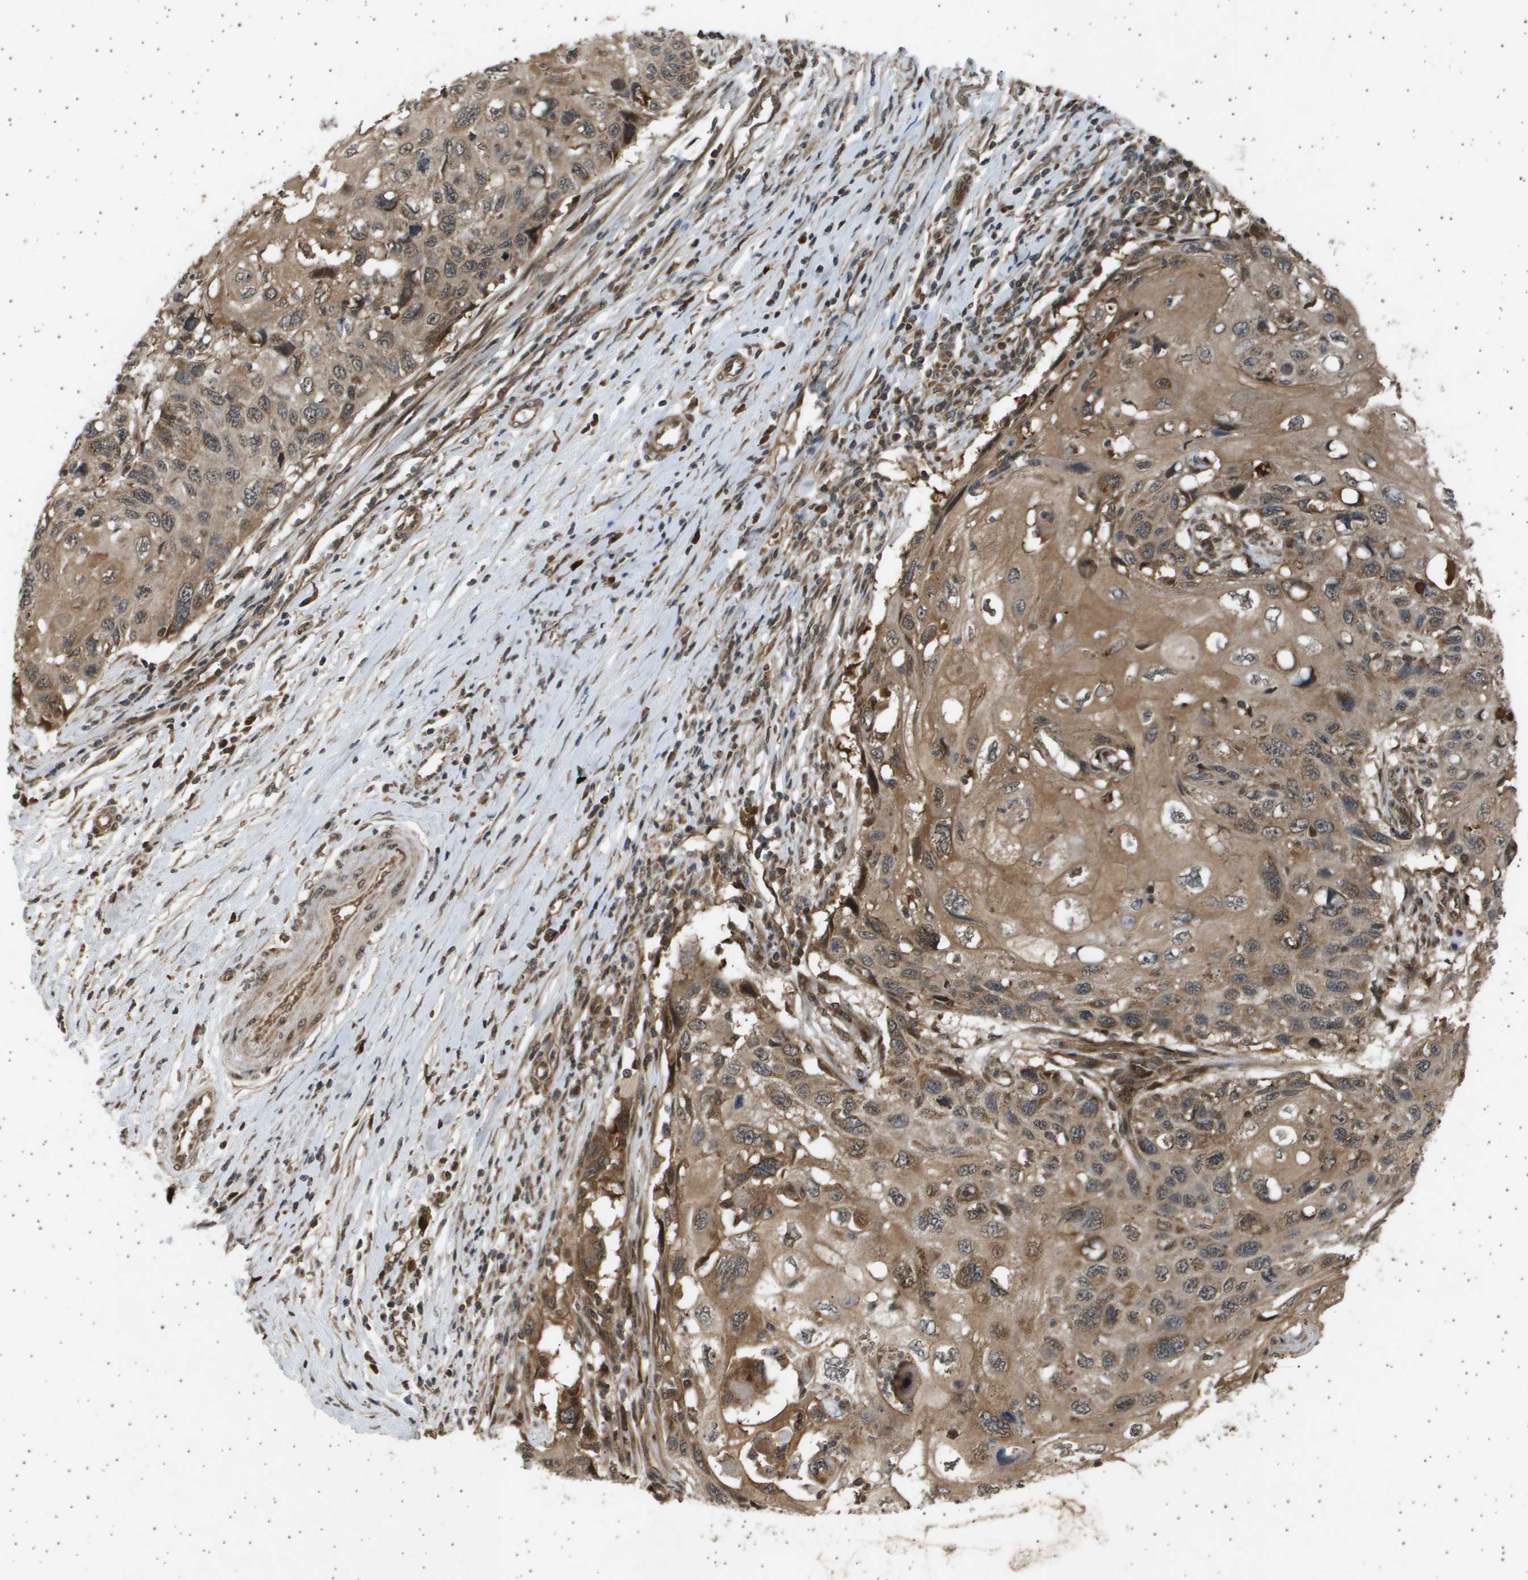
{"staining": {"intensity": "moderate", "quantity": ">75%", "location": "cytoplasmic/membranous,nuclear"}, "tissue": "cervical cancer", "cell_type": "Tumor cells", "image_type": "cancer", "snomed": [{"axis": "morphology", "description": "Squamous cell carcinoma, NOS"}, {"axis": "topography", "description": "Cervix"}], "caption": "Moderate cytoplasmic/membranous and nuclear expression is present in approximately >75% of tumor cells in cervical cancer (squamous cell carcinoma).", "gene": "TNRC6A", "patient": {"sex": "female", "age": 70}}